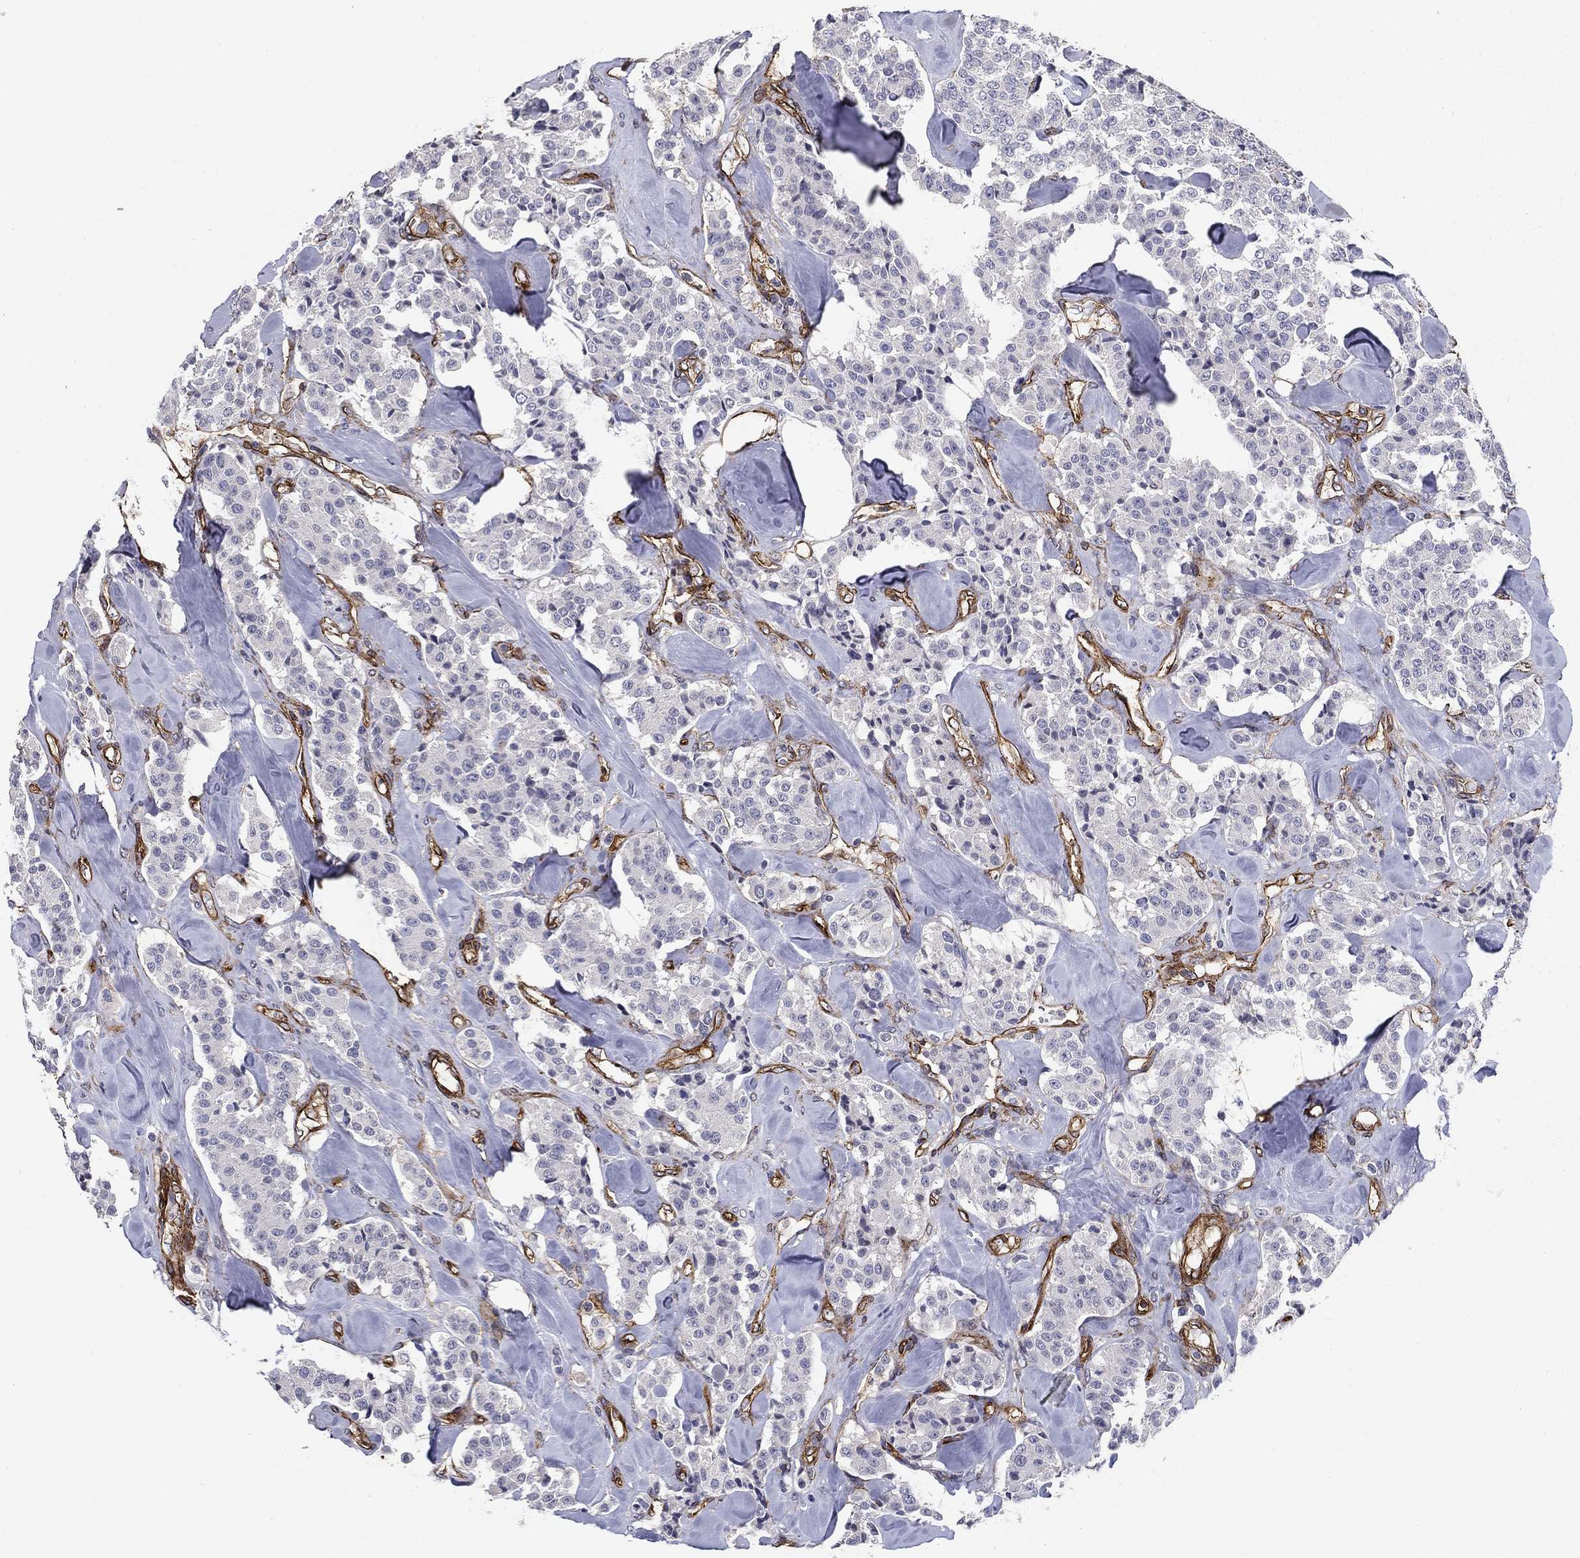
{"staining": {"intensity": "negative", "quantity": "none", "location": "none"}, "tissue": "carcinoid", "cell_type": "Tumor cells", "image_type": "cancer", "snomed": [{"axis": "morphology", "description": "Carcinoid, malignant, NOS"}, {"axis": "topography", "description": "Pancreas"}], "caption": "Immunohistochemical staining of human carcinoid displays no significant expression in tumor cells.", "gene": "SYNC", "patient": {"sex": "male", "age": 41}}